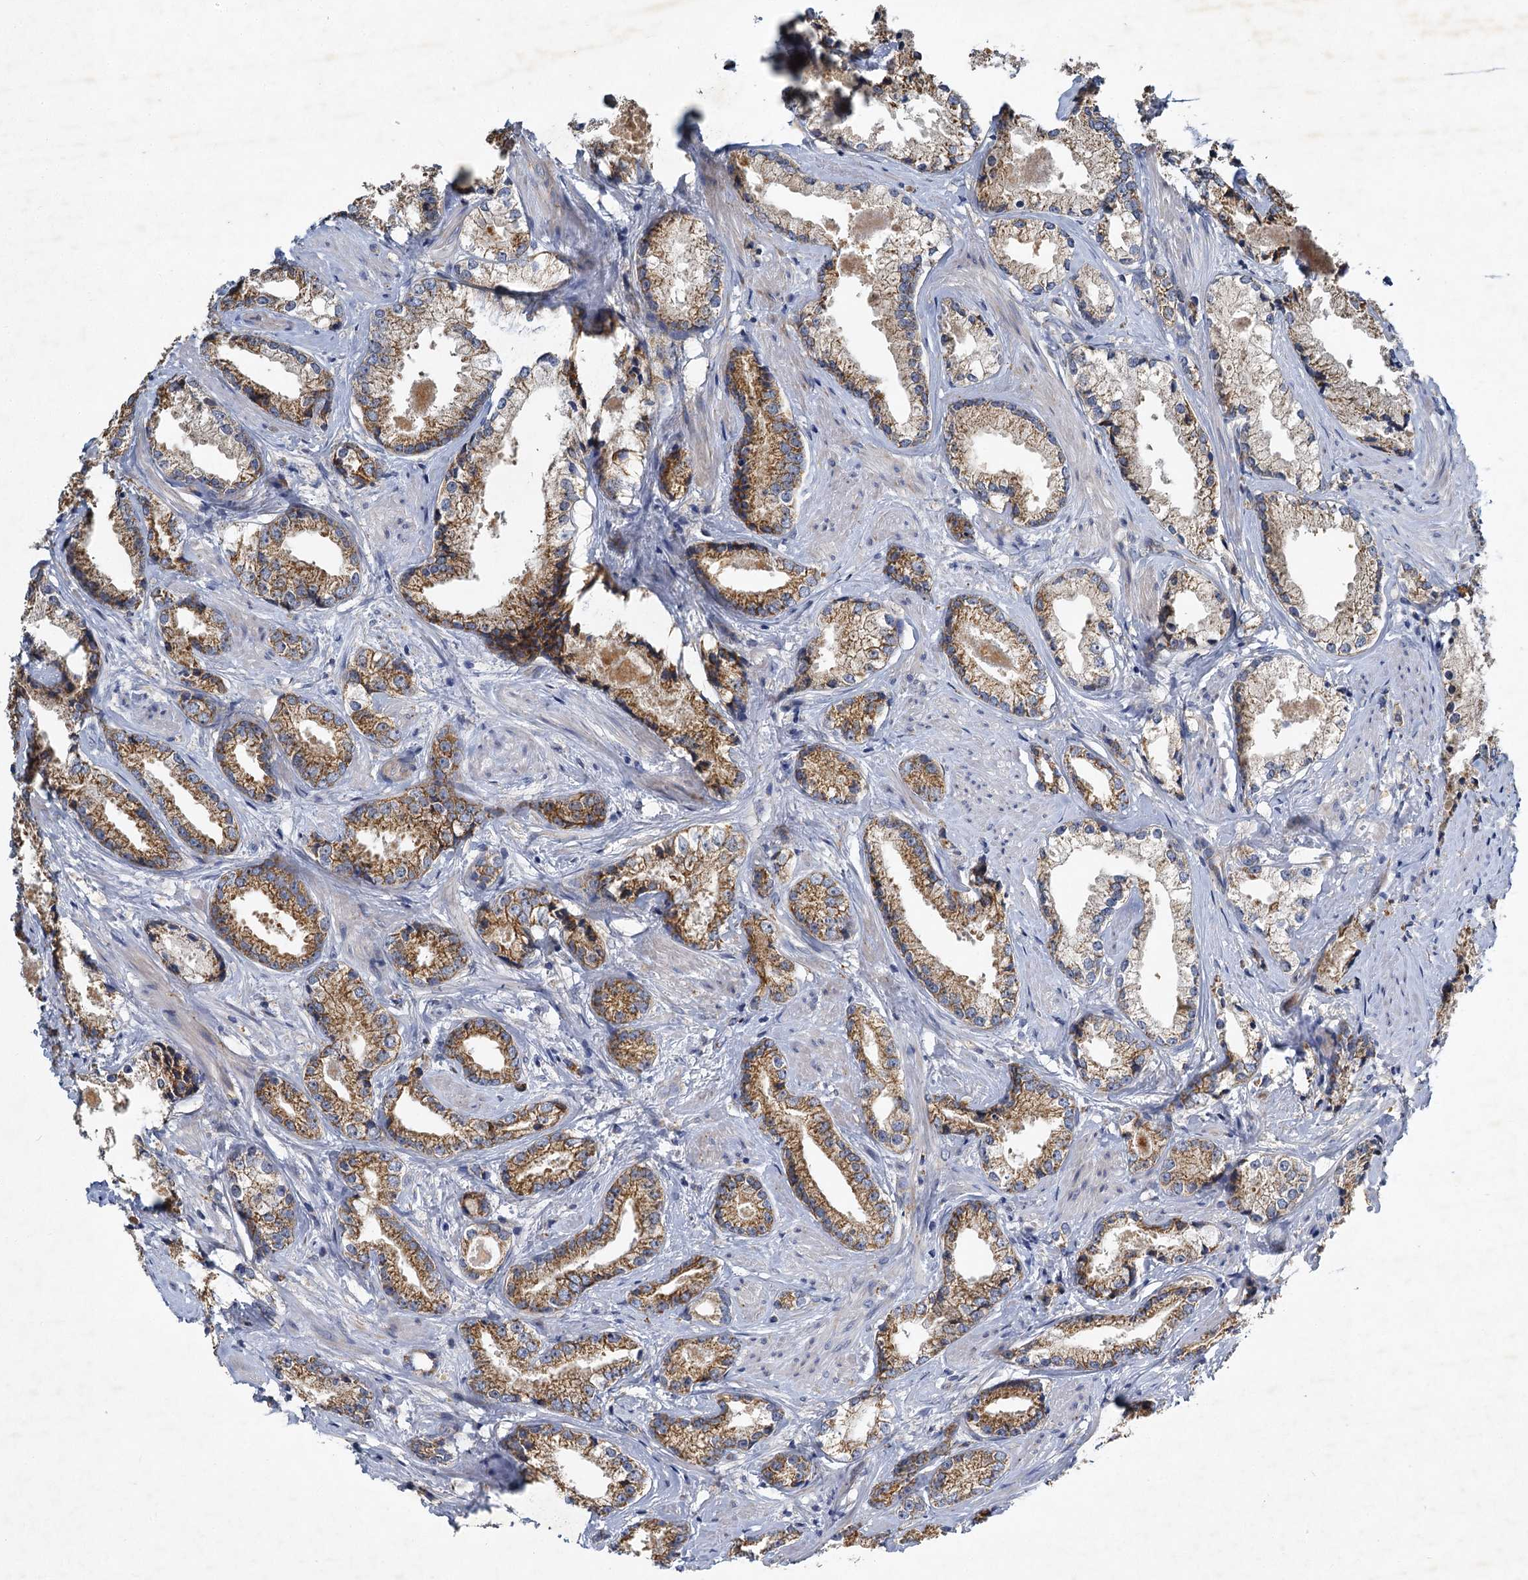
{"staining": {"intensity": "moderate", "quantity": ">75%", "location": "cytoplasmic/membranous"}, "tissue": "prostate cancer", "cell_type": "Tumor cells", "image_type": "cancer", "snomed": [{"axis": "morphology", "description": "Adenocarcinoma, High grade"}, {"axis": "topography", "description": "Prostate"}], "caption": "A medium amount of moderate cytoplasmic/membranous positivity is seen in approximately >75% of tumor cells in prostate cancer tissue.", "gene": "BCS1L", "patient": {"sex": "male", "age": 66}}